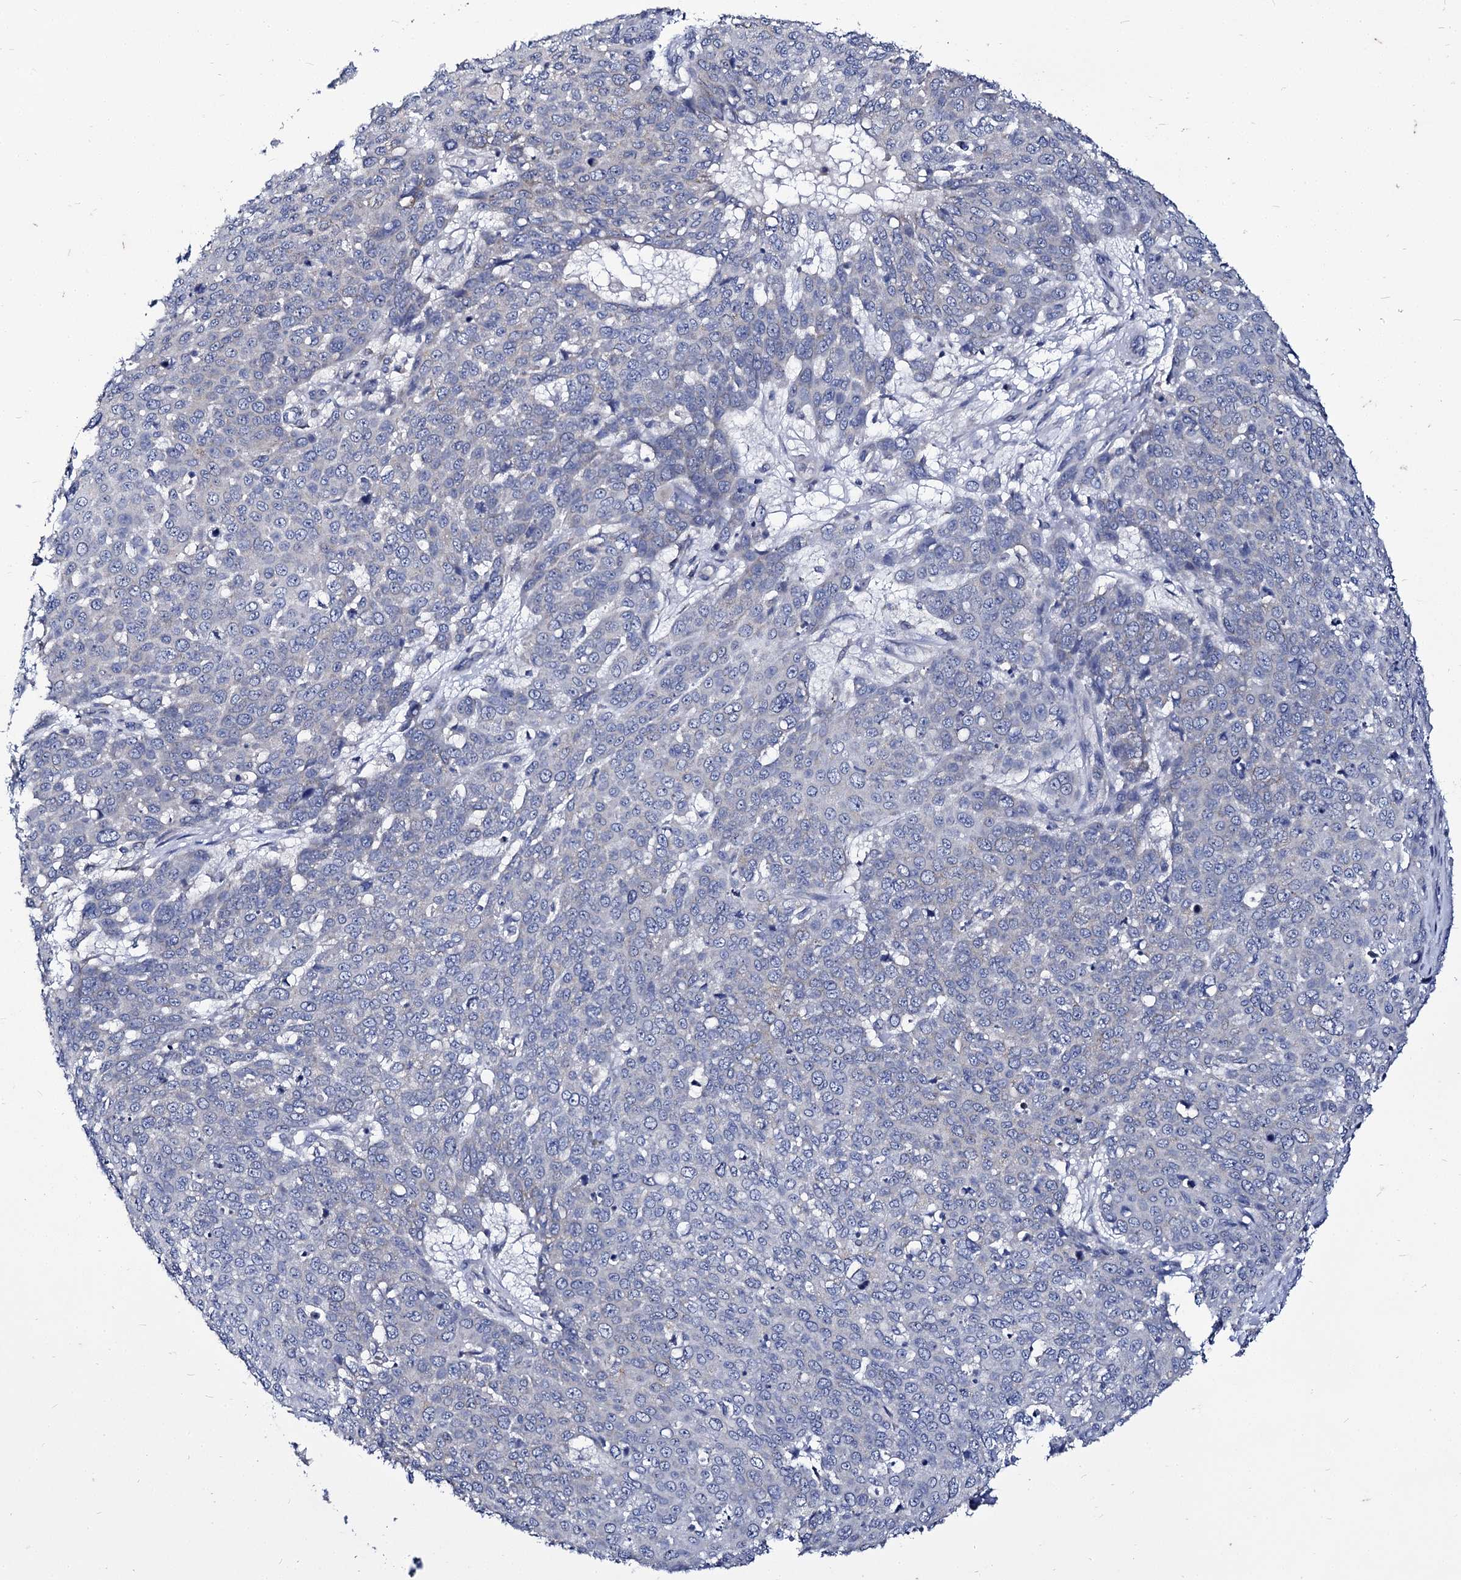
{"staining": {"intensity": "negative", "quantity": "none", "location": "none"}, "tissue": "skin cancer", "cell_type": "Tumor cells", "image_type": "cancer", "snomed": [{"axis": "morphology", "description": "Squamous cell carcinoma, NOS"}, {"axis": "topography", "description": "Skin"}], "caption": "An IHC micrograph of squamous cell carcinoma (skin) is shown. There is no staining in tumor cells of squamous cell carcinoma (skin).", "gene": "PANX2", "patient": {"sex": "male", "age": 71}}